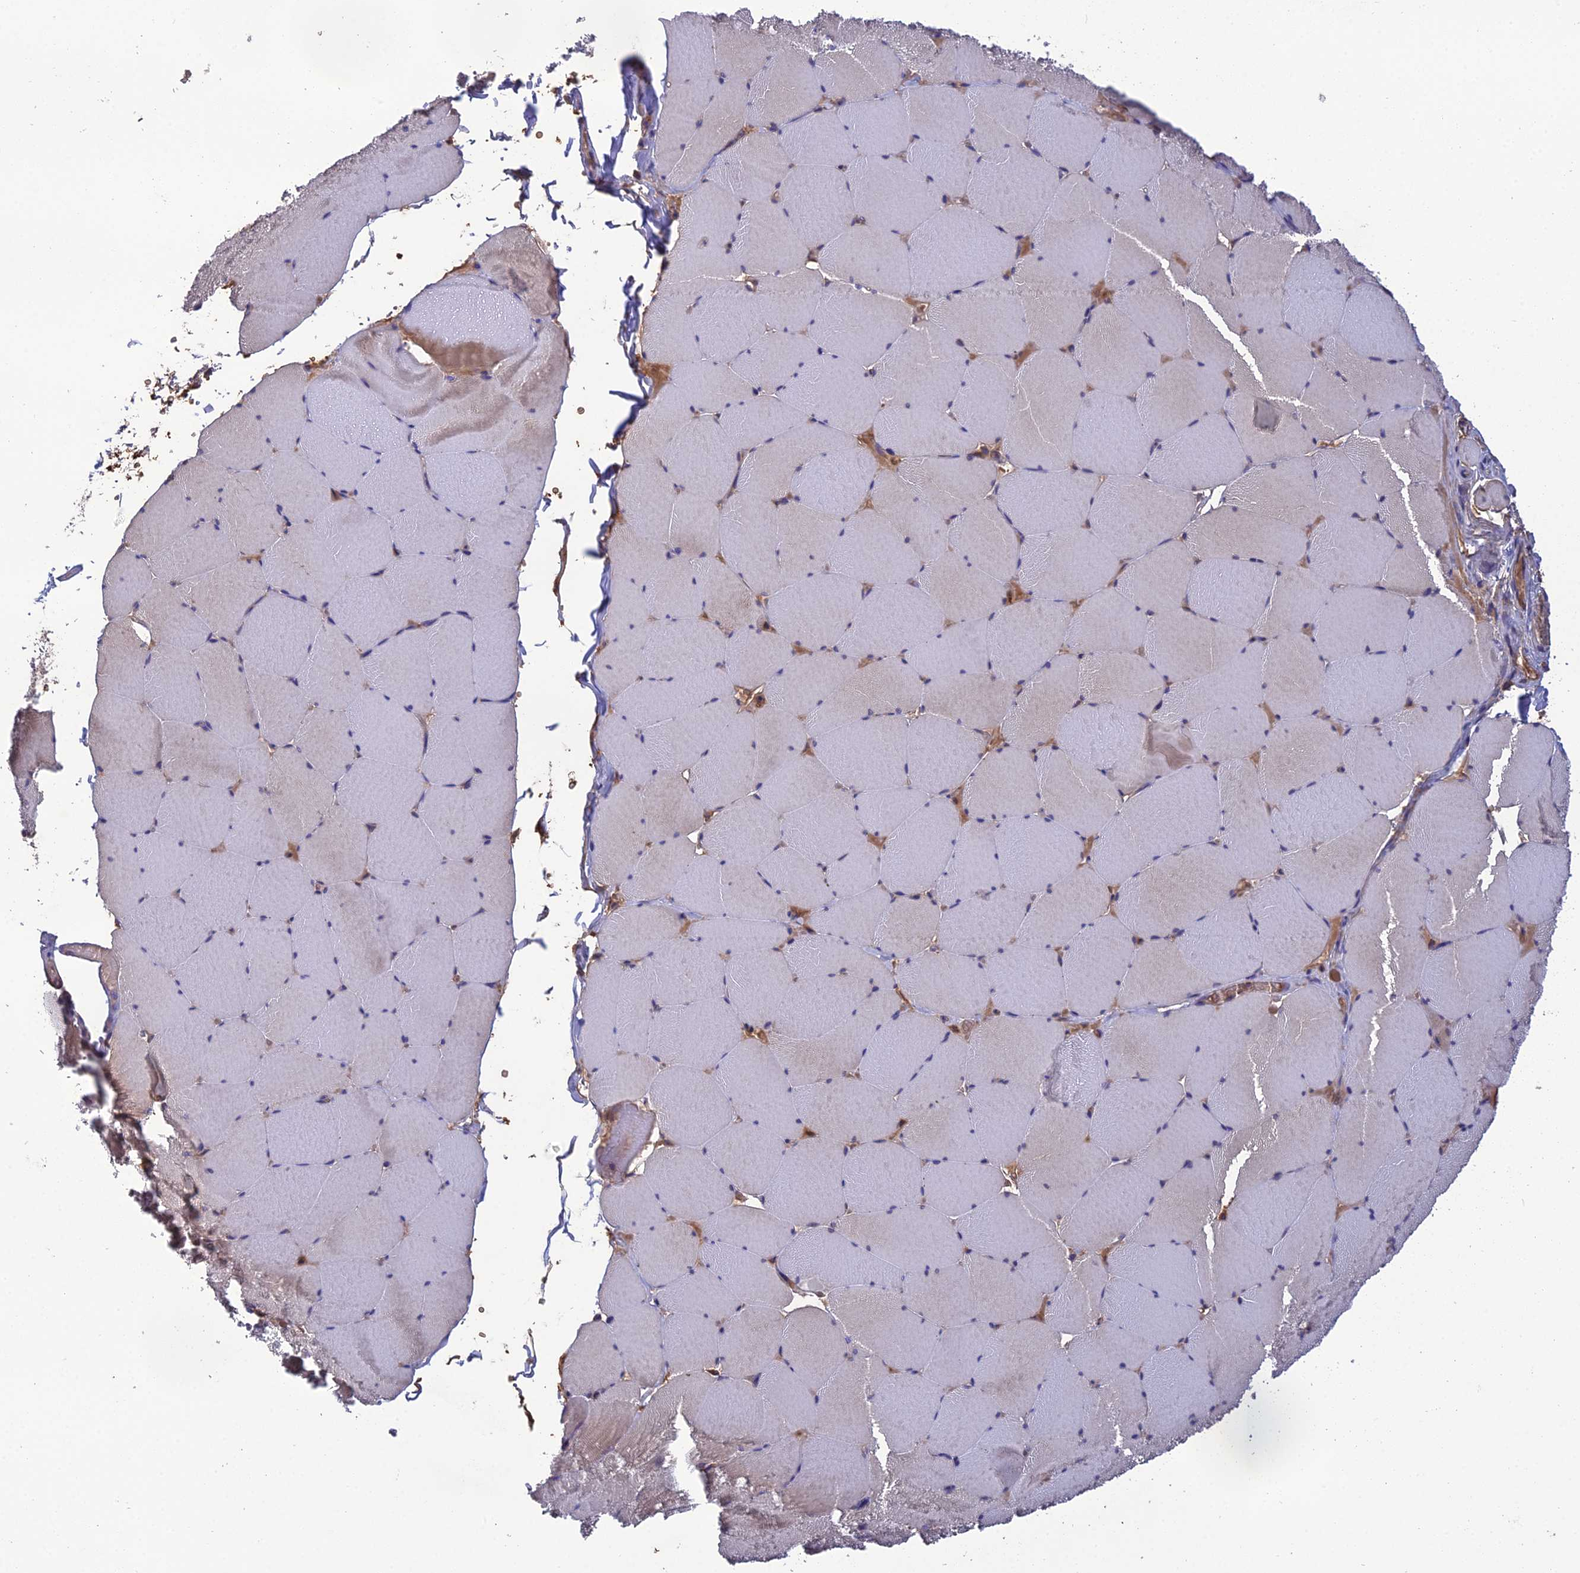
{"staining": {"intensity": "weak", "quantity": "25%-75%", "location": "cytoplasmic/membranous"}, "tissue": "skeletal muscle", "cell_type": "Myocytes", "image_type": "normal", "snomed": [{"axis": "morphology", "description": "Normal tissue, NOS"}, {"axis": "topography", "description": "Skeletal muscle"}, {"axis": "topography", "description": "Head-Neck"}], "caption": "This is a photomicrograph of IHC staining of unremarkable skeletal muscle, which shows weak expression in the cytoplasmic/membranous of myocytes.", "gene": "GALR2", "patient": {"sex": "male", "age": 66}}